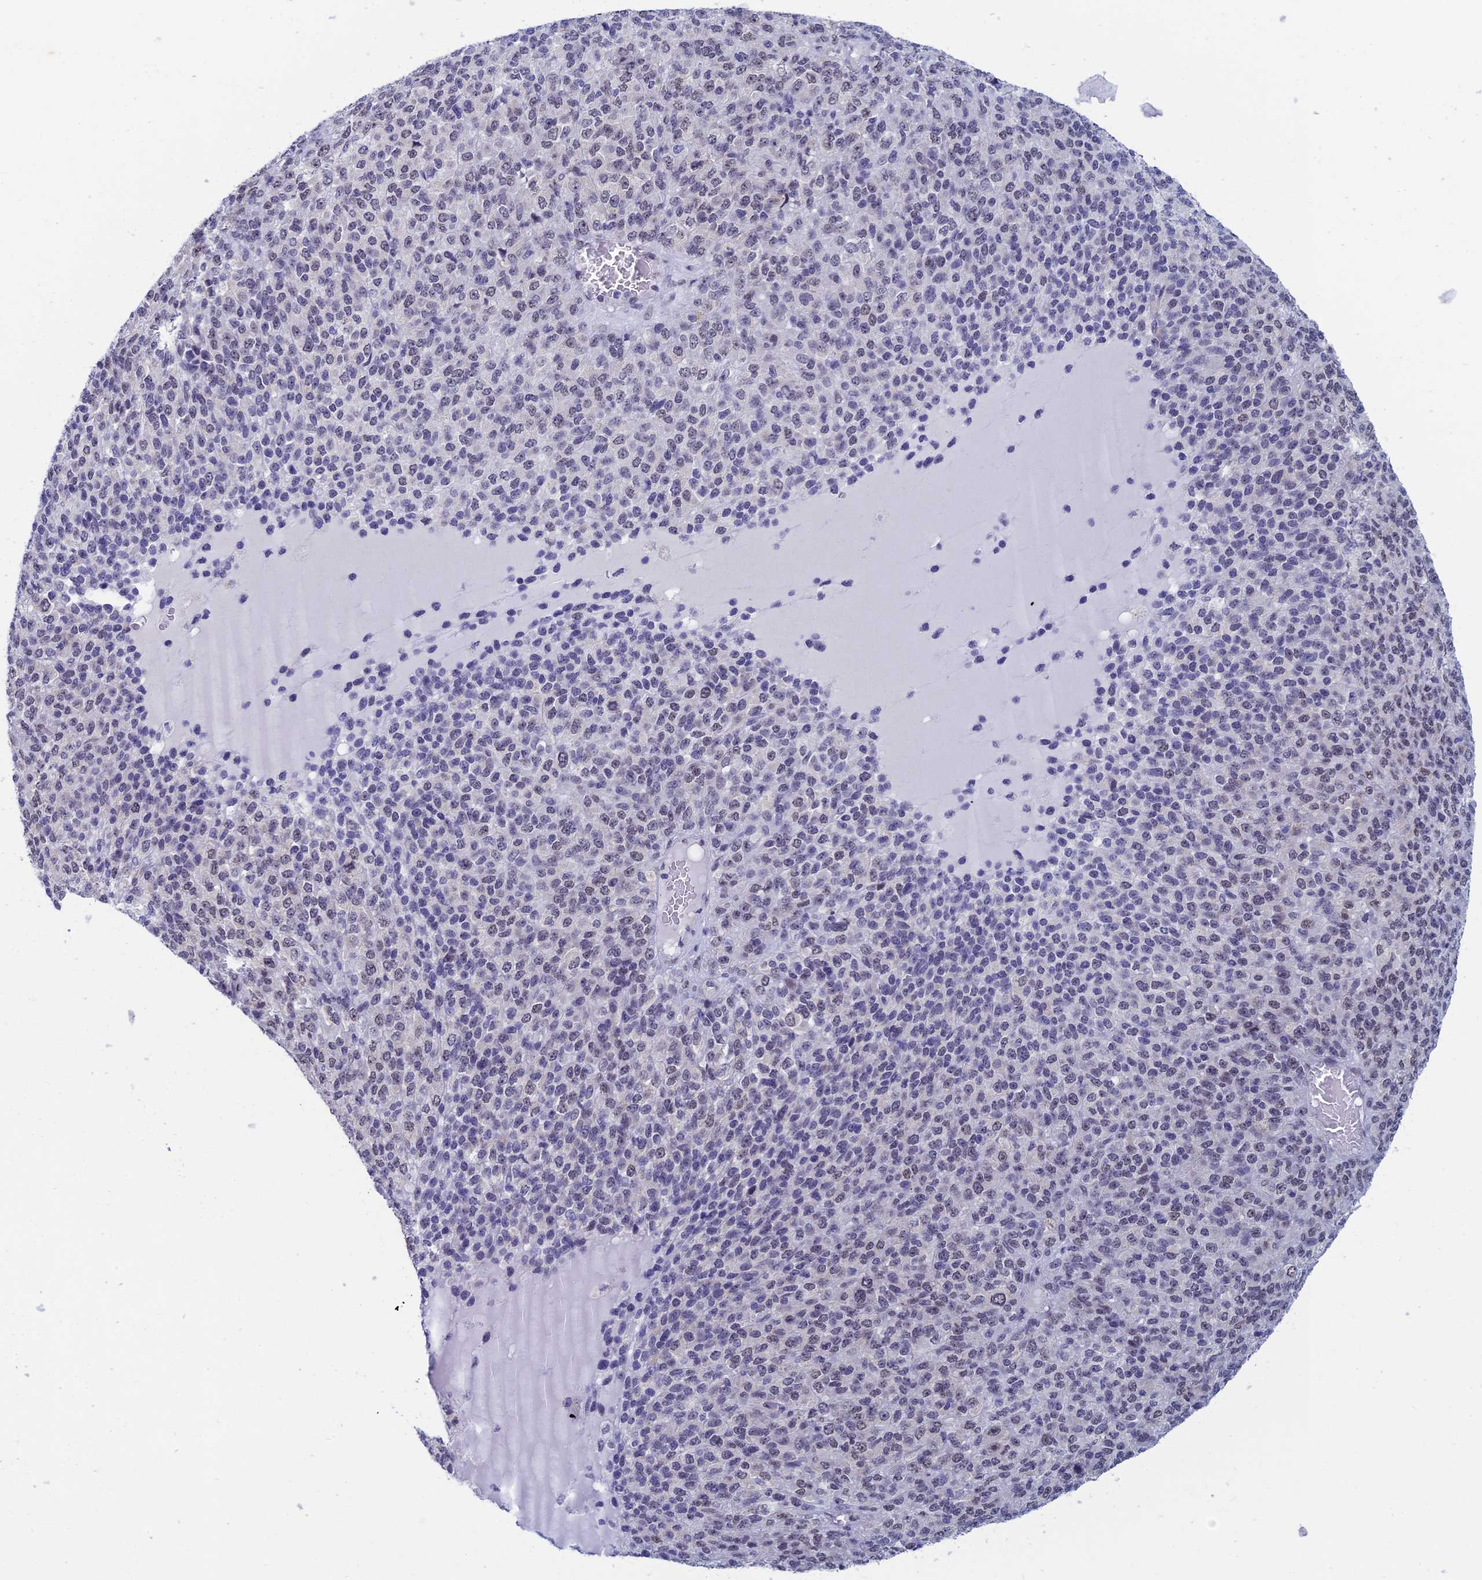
{"staining": {"intensity": "weak", "quantity": "25%-75%", "location": "nuclear"}, "tissue": "melanoma", "cell_type": "Tumor cells", "image_type": "cancer", "snomed": [{"axis": "morphology", "description": "Malignant melanoma, Metastatic site"}, {"axis": "topography", "description": "Brain"}], "caption": "A high-resolution photomicrograph shows IHC staining of melanoma, which exhibits weak nuclear staining in approximately 25%-75% of tumor cells. The protein of interest is shown in brown color, while the nuclei are stained blue.", "gene": "NABP2", "patient": {"sex": "female", "age": 56}}